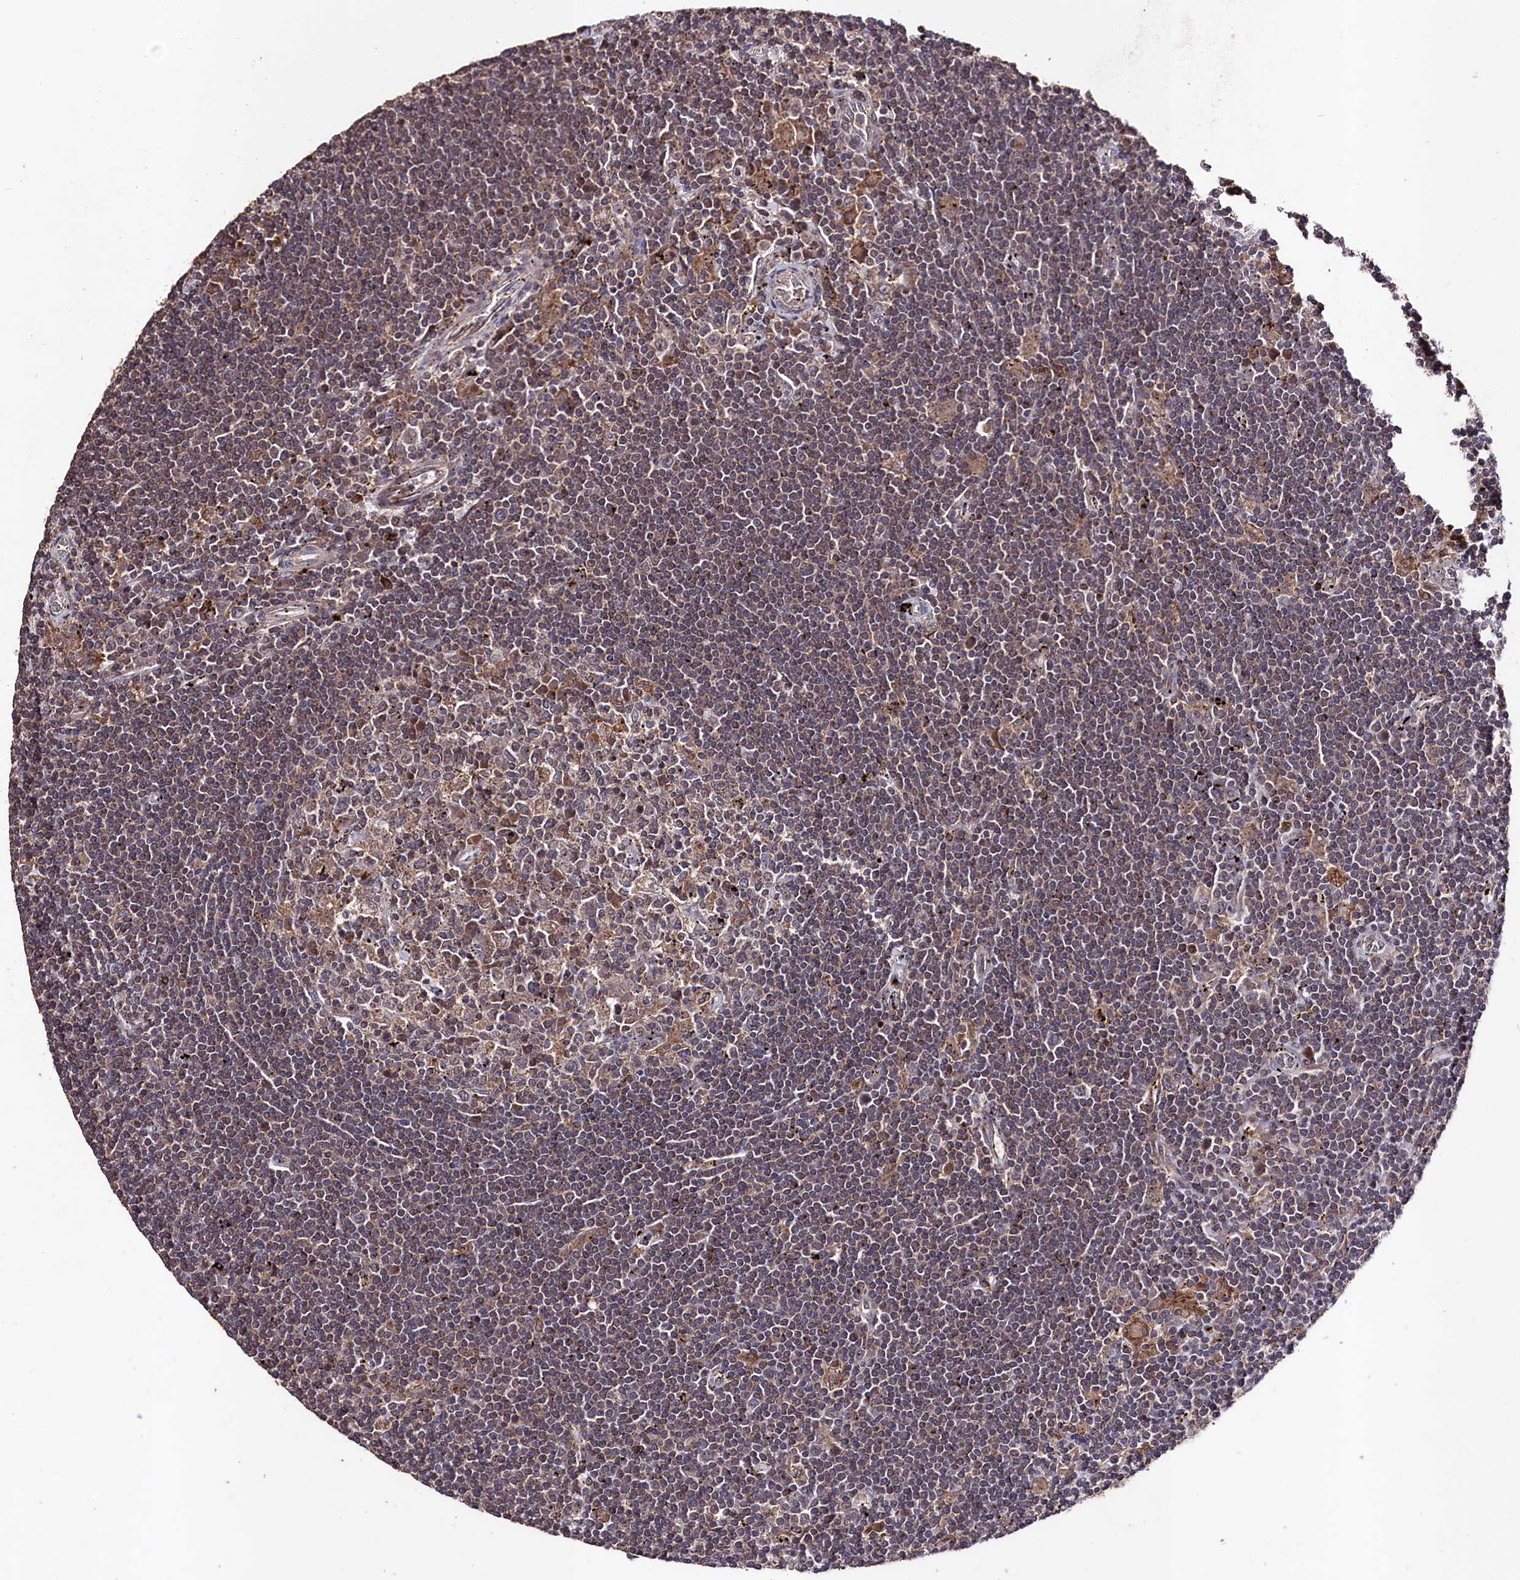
{"staining": {"intensity": "weak", "quantity": ">75%", "location": "cytoplasmic/membranous"}, "tissue": "lymphoma", "cell_type": "Tumor cells", "image_type": "cancer", "snomed": [{"axis": "morphology", "description": "Malignant lymphoma, non-Hodgkin's type, Low grade"}, {"axis": "topography", "description": "Spleen"}], "caption": "The histopathology image reveals immunohistochemical staining of lymphoma. There is weak cytoplasmic/membranous positivity is seen in about >75% of tumor cells.", "gene": "MYO1H", "patient": {"sex": "male", "age": 76}}